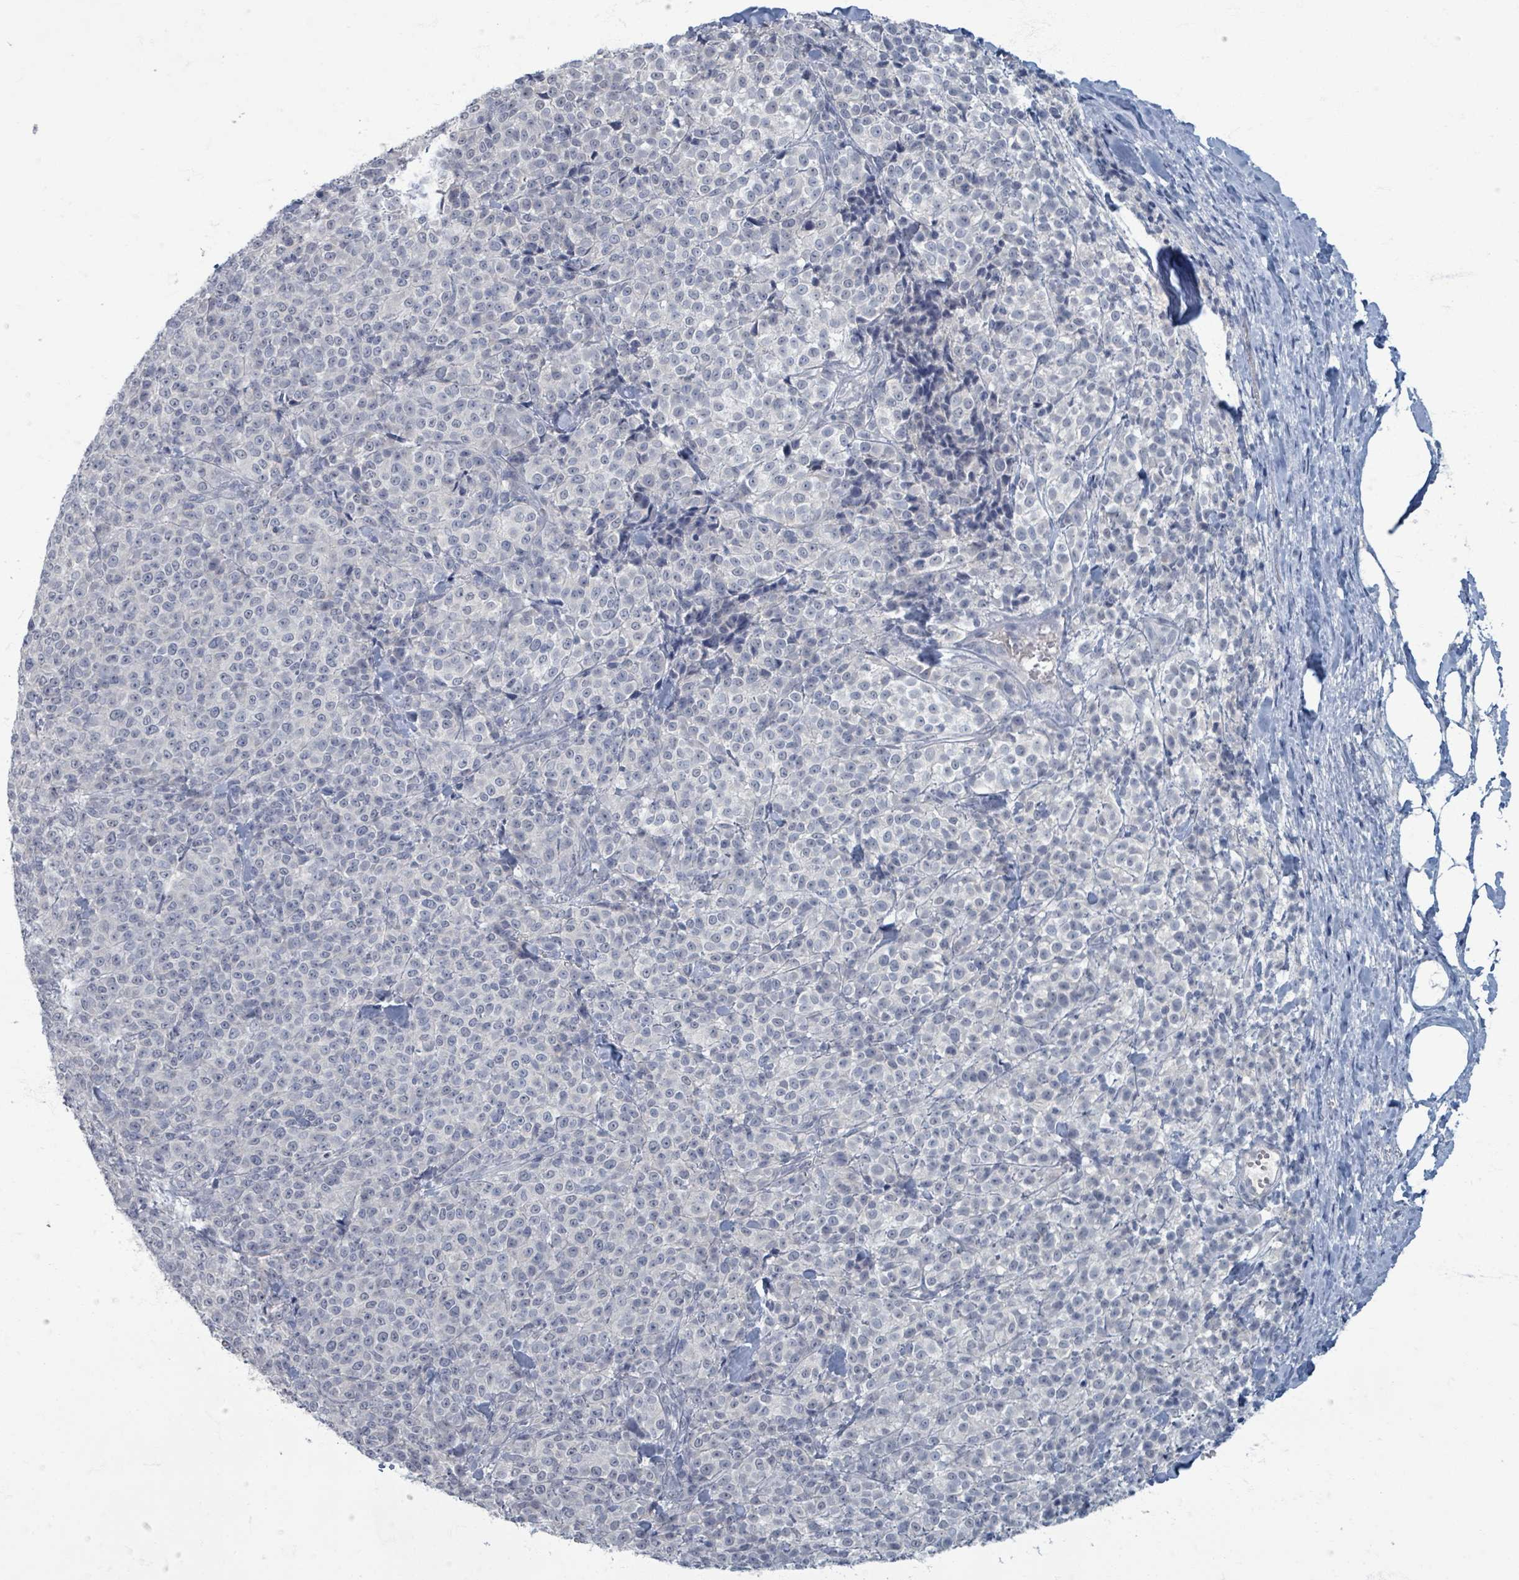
{"staining": {"intensity": "negative", "quantity": "none", "location": "none"}, "tissue": "melanoma", "cell_type": "Tumor cells", "image_type": "cancer", "snomed": [{"axis": "morphology", "description": "Normal tissue, NOS"}, {"axis": "morphology", "description": "Malignant melanoma, NOS"}, {"axis": "topography", "description": "Skin"}], "caption": "Immunohistochemistry micrograph of malignant melanoma stained for a protein (brown), which exhibits no expression in tumor cells.", "gene": "WNT11", "patient": {"sex": "female", "age": 34}}